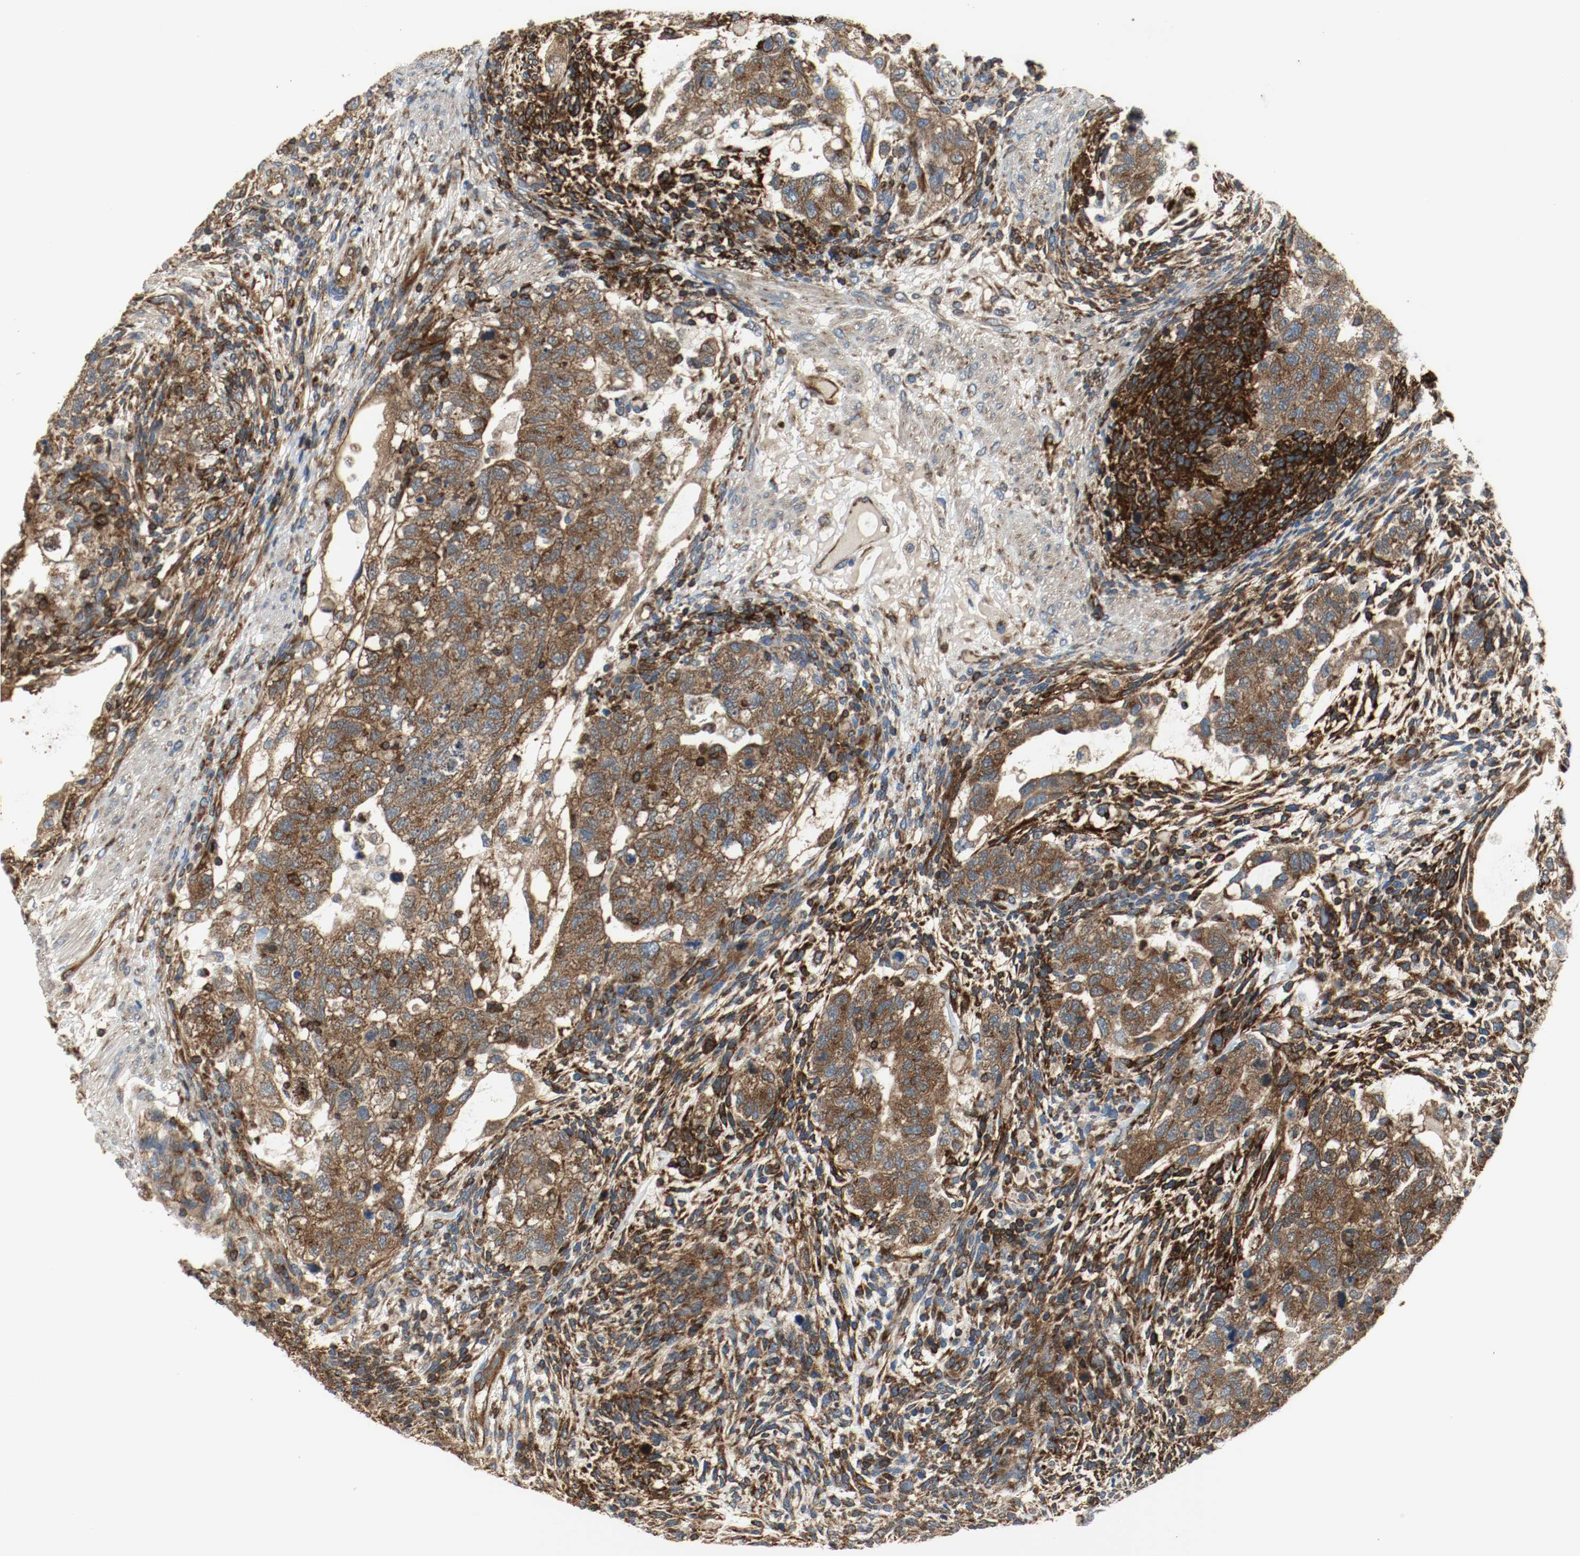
{"staining": {"intensity": "strong", "quantity": ">75%", "location": "cytoplasmic/membranous"}, "tissue": "testis cancer", "cell_type": "Tumor cells", "image_type": "cancer", "snomed": [{"axis": "morphology", "description": "Normal tissue, NOS"}, {"axis": "morphology", "description": "Carcinoma, Embryonal, NOS"}, {"axis": "topography", "description": "Testis"}], "caption": "This histopathology image displays embryonal carcinoma (testis) stained with immunohistochemistry (IHC) to label a protein in brown. The cytoplasmic/membranous of tumor cells show strong positivity for the protein. Nuclei are counter-stained blue.", "gene": "PLCG1", "patient": {"sex": "male", "age": 36}}